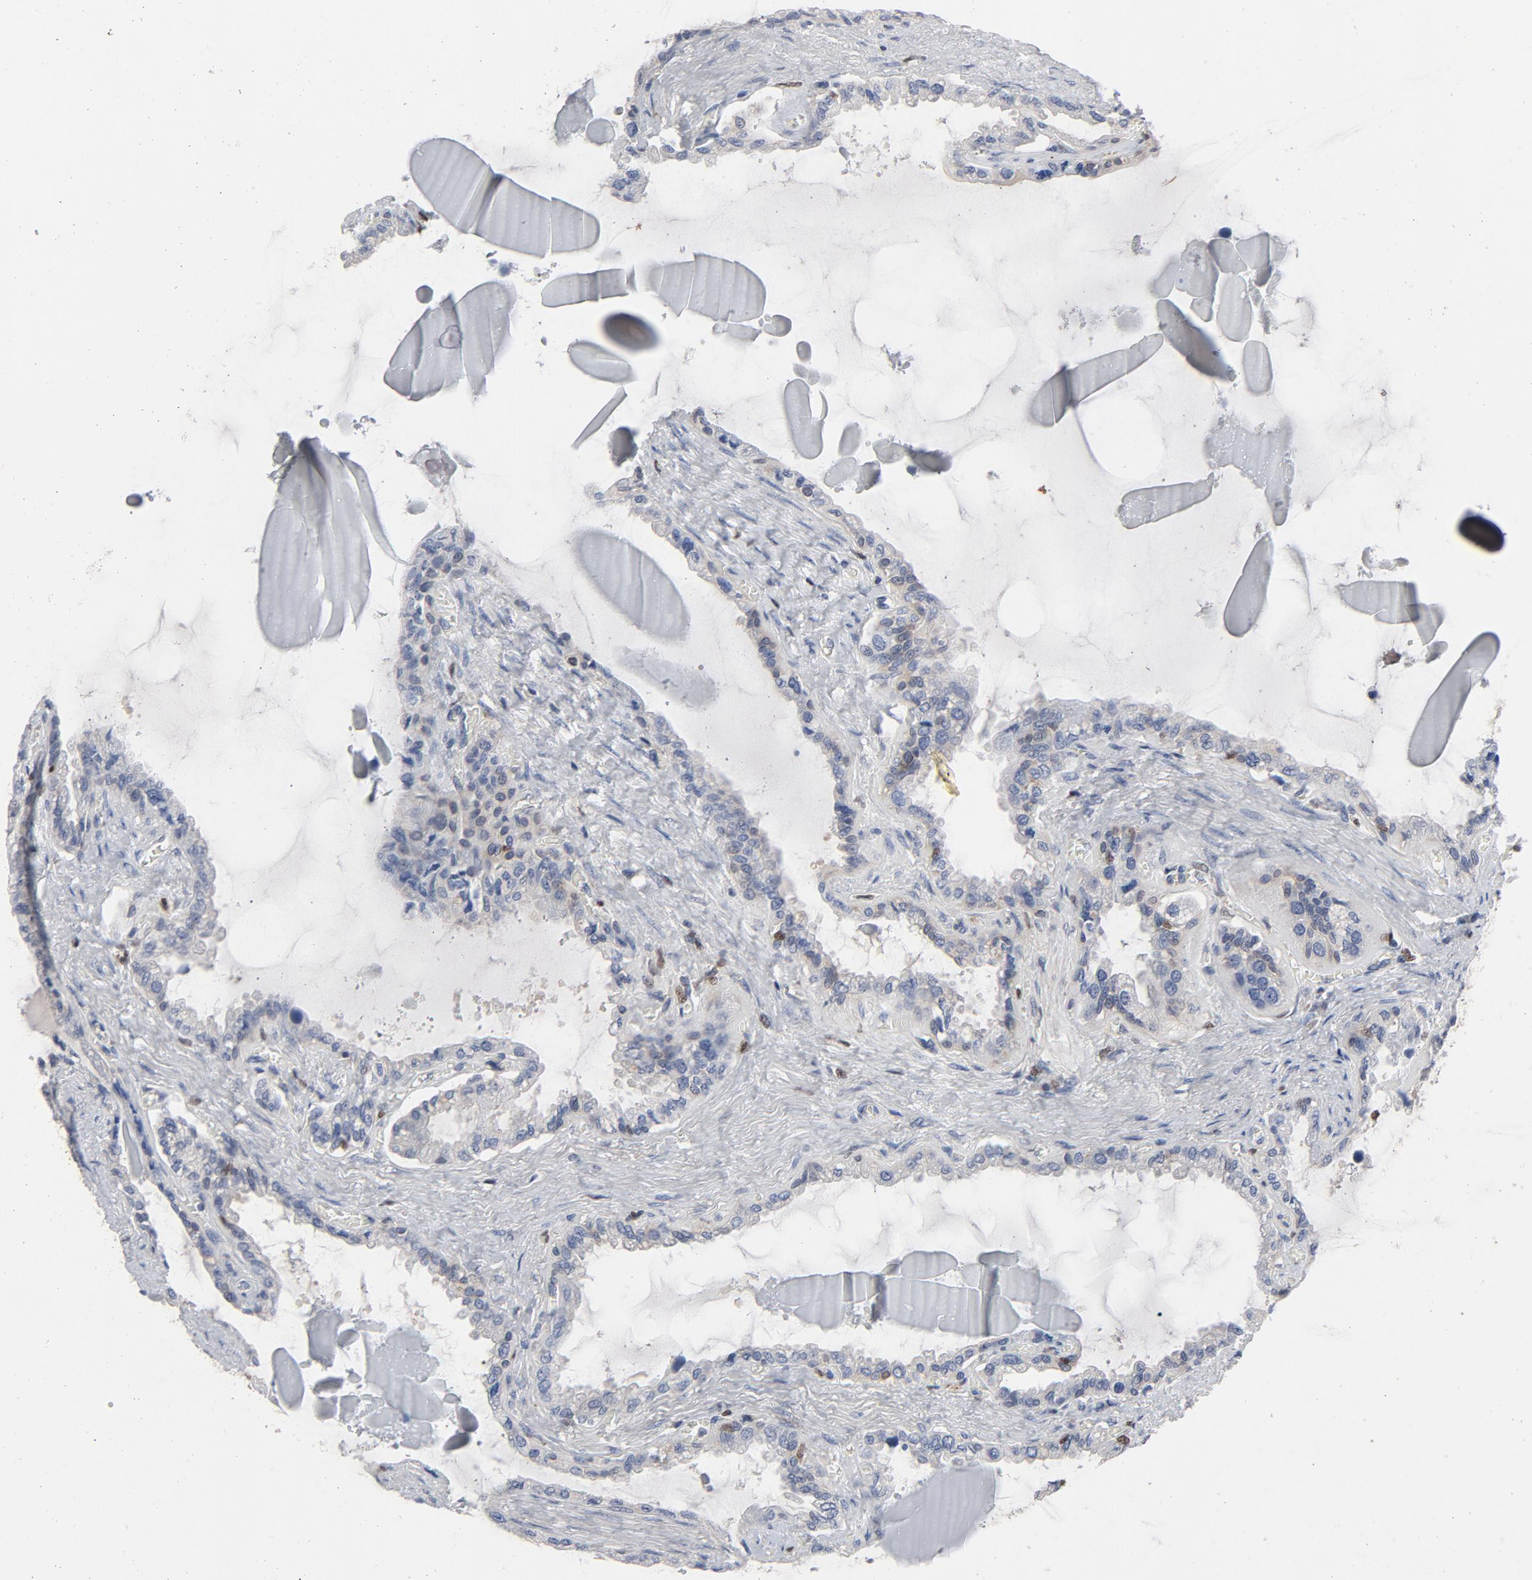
{"staining": {"intensity": "moderate", "quantity": "<25%", "location": "cytoplasmic/membranous"}, "tissue": "seminal vesicle", "cell_type": "Glandular cells", "image_type": "normal", "snomed": [{"axis": "morphology", "description": "Normal tissue, NOS"}, {"axis": "morphology", "description": "Inflammation, NOS"}, {"axis": "topography", "description": "Urinary bladder"}, {"axis": "topography", "description": "Prostate"}, {"axis": "topography", "description": "Seminal veicle"}], "caption": "An immunohistochemistry (IHC) histopathology image of unremarkable tissue is shown. Protein staining in brown highlights moderate cytoplasmic/membranous positivity in seminal vesicle within glandular cells. (DAB (3,3'-diaminobenzidine) IHC, brown staining for protein, blue staining for nuclei).", "gene": "NFKB1", "patient": {"sex": "male", "age": 82}}